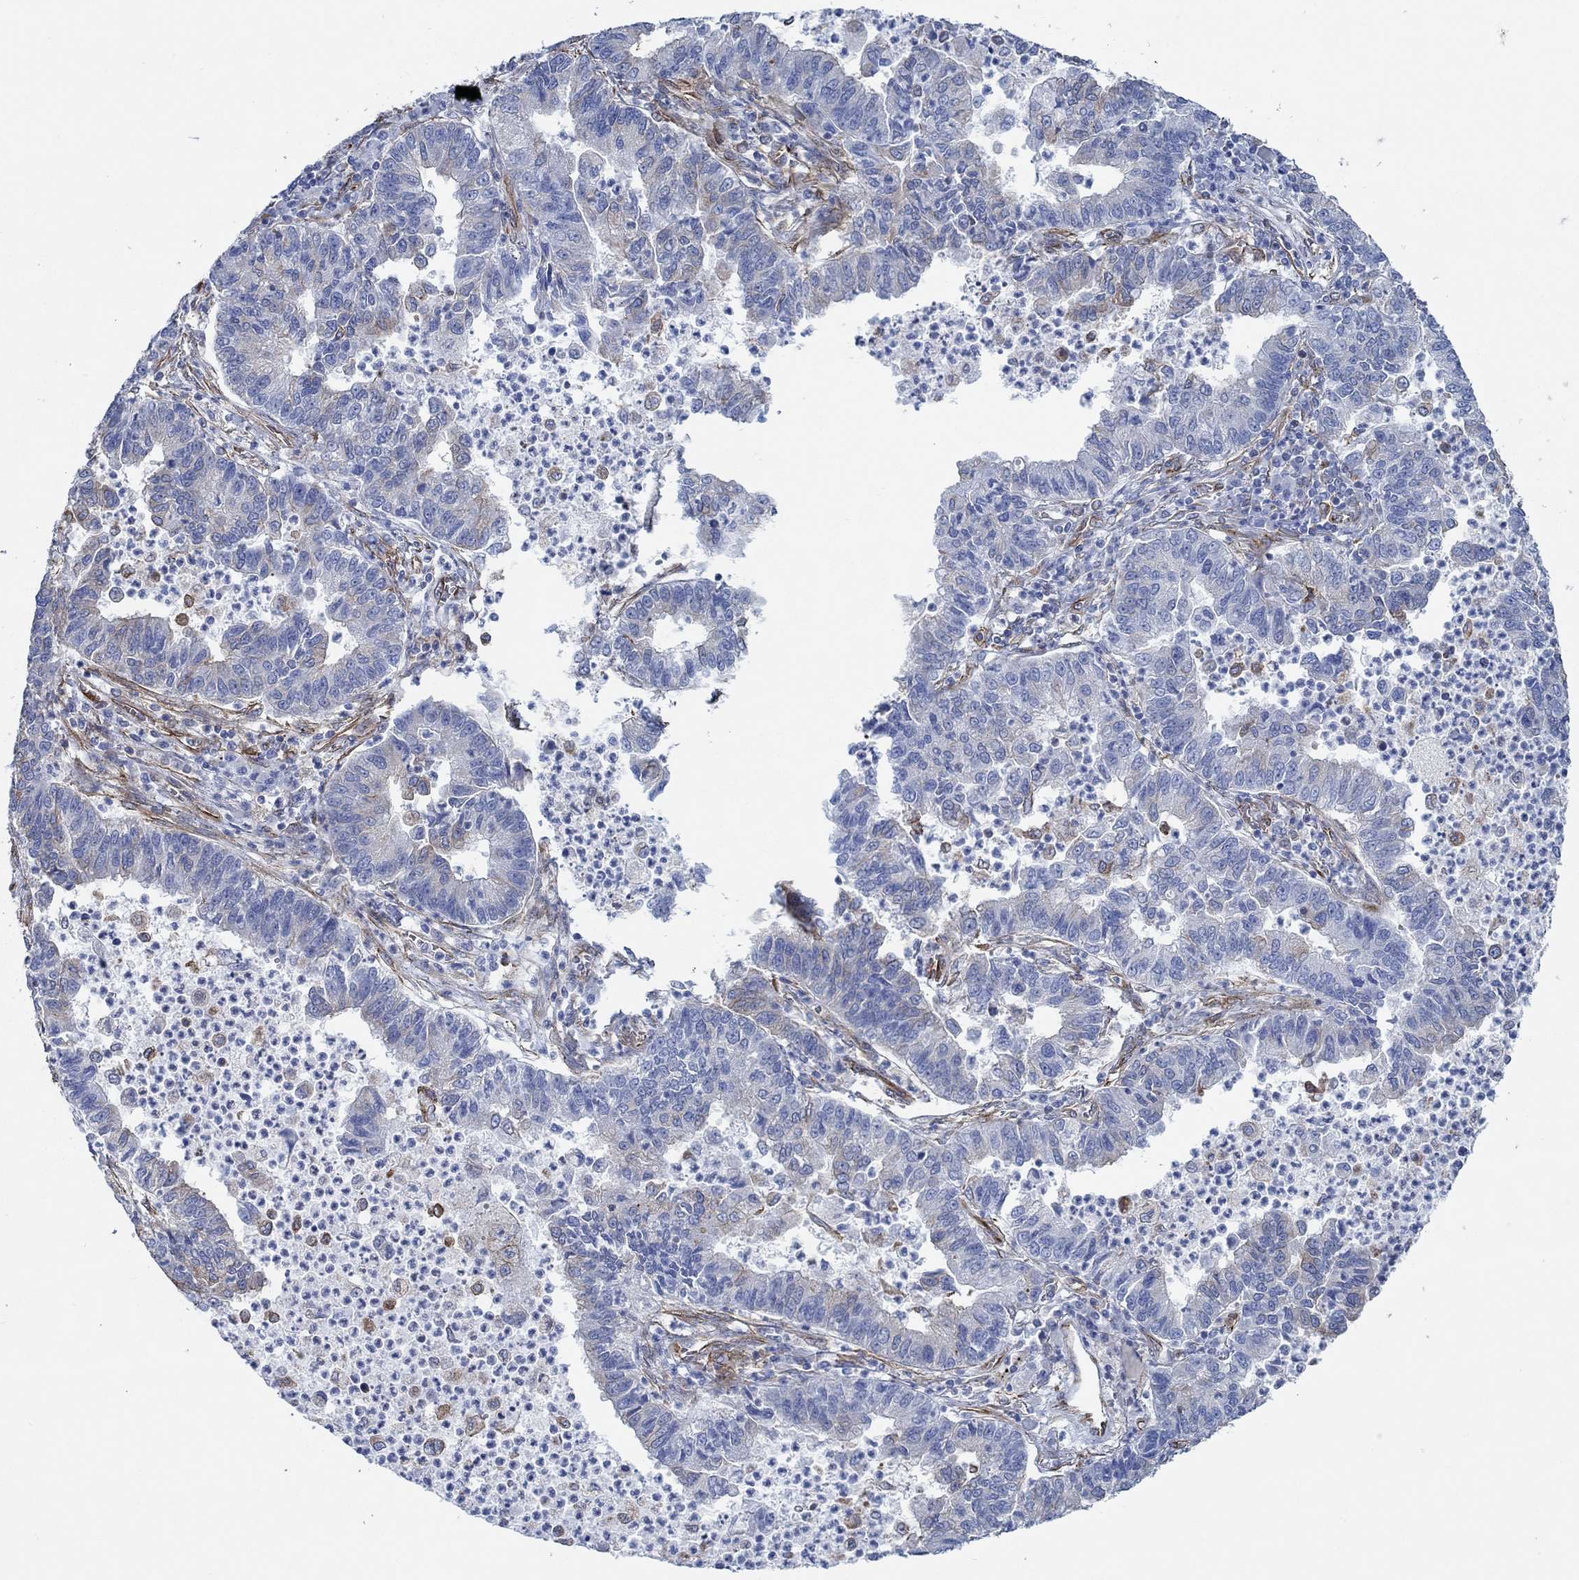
{"staining": {"intensity": "weak", "quantity": "<25%", "location": "cytoplasmic/membranous"}, "tissue": "lung cancer", "cell_type": "Tumor cells", "image_type": "cancer", "snomed": [{"axis": "morphology", "description": "Adenocarcinoma, NOS"}, {"axis": "topography", "description": "Lung"}], "caption": "Photomicrograph shows no protein staining in tumor cells of lung adenocarcinoma tissue.", "gene": "STC2", "patient": {"sex": "female", "age": 57}}